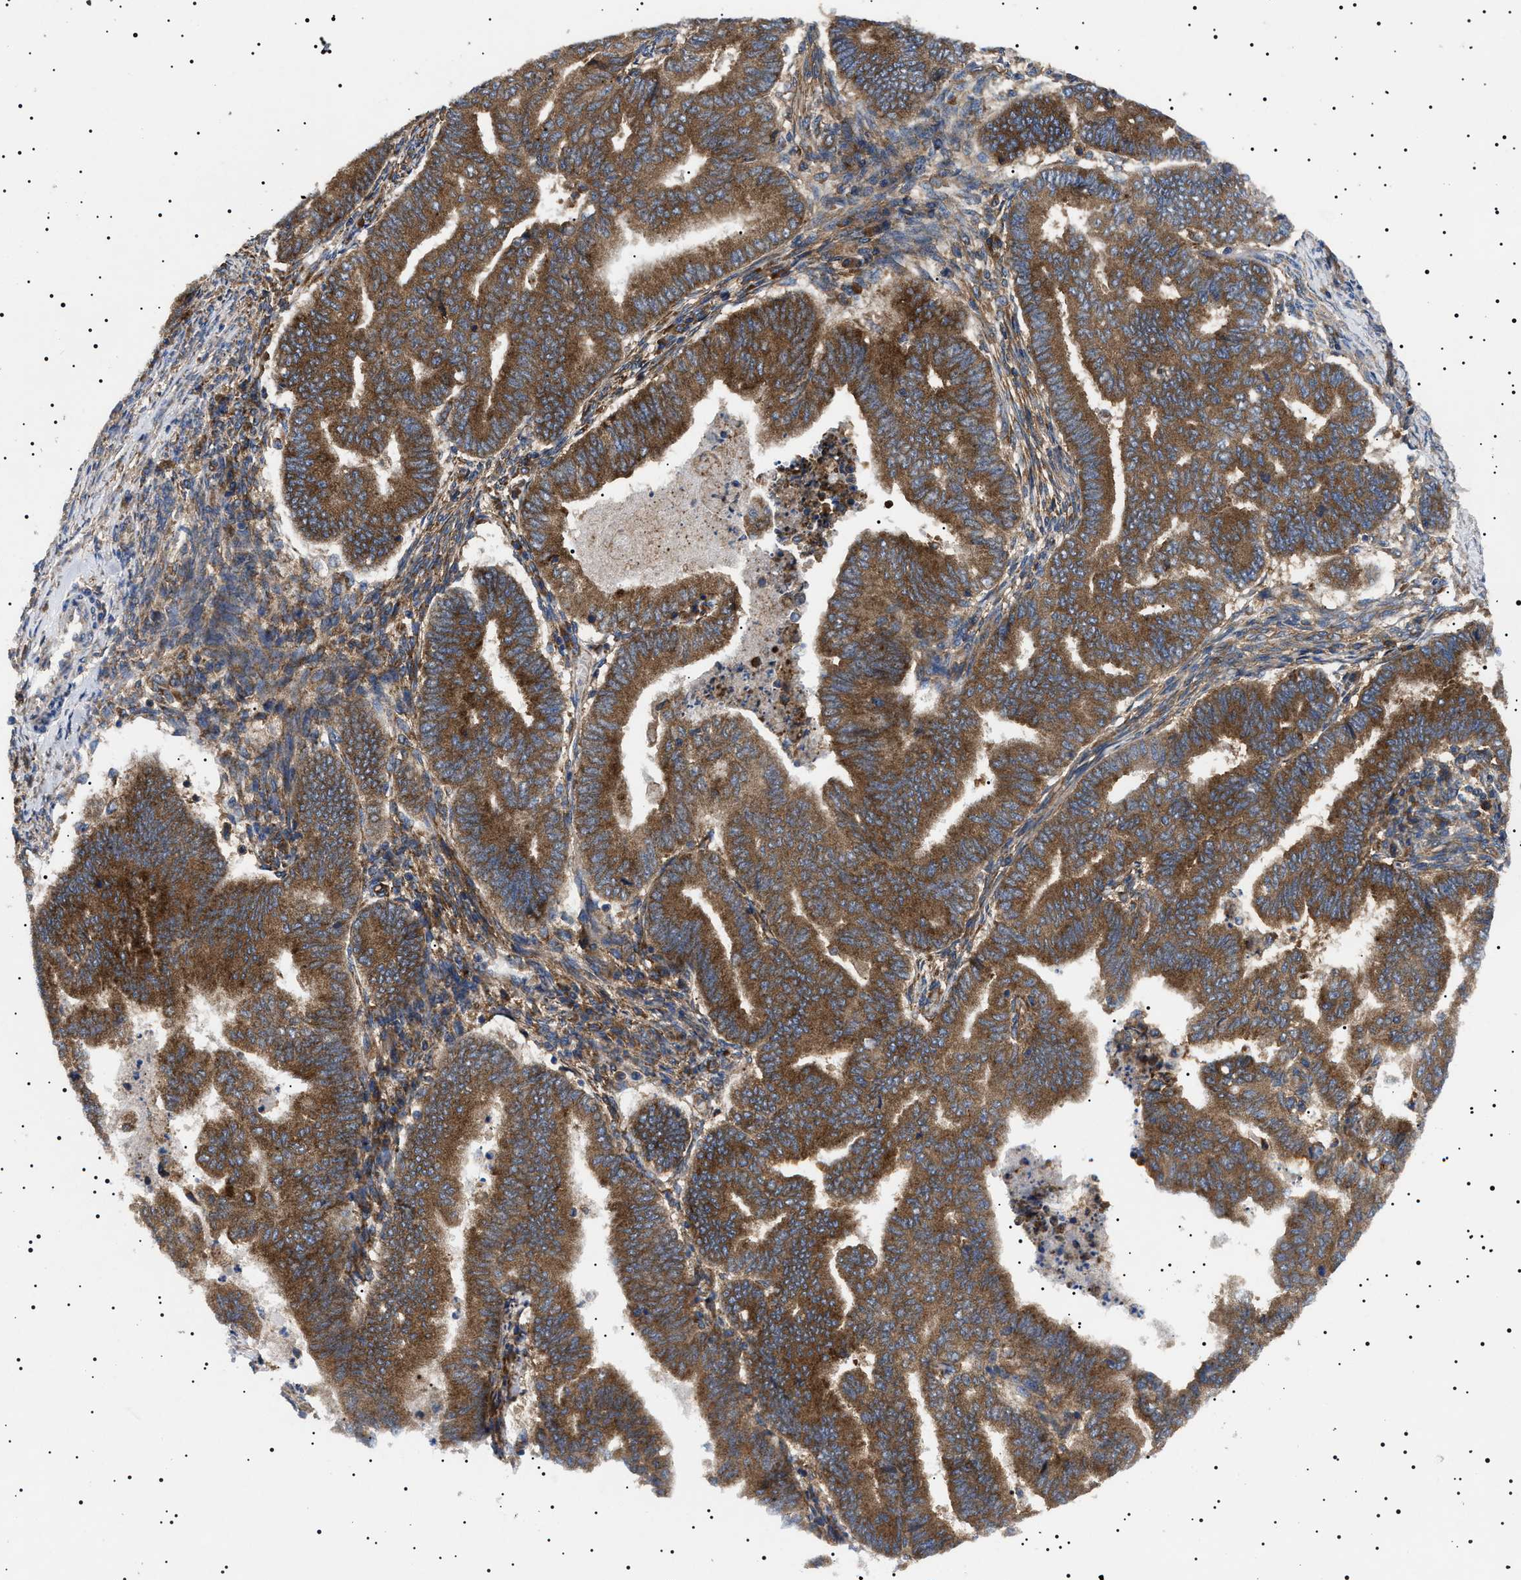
{"staining": {"intensity": "strong", "quantity": ">75%", "location": "cytoplasmic/membranous"}, "tissue": "endometrial cancer", "cell_type": "Tumor cells", "image_type": "cancer", "snomed": [{"axis": "morphology", "description": "Polyp, NOS"}, {"axis": "morphology", "description": "Adenocarcinoma, NOS"}, {"axis": "morphology", "description": "Adenoma, NOS"}, {"axis": "topography", "description": "Endometrium"}], "caption": "High-magnification brightfield microscopy of adenoma (endometrial) stained with DAB (3,3'-diaminobenzidine) (brown) and counterstained with hematoxylin (blue). tumor cells exhibit strong cytoplasmic/membranous staining is present in approximately>75% of cells.", "gene": "TPP2", "patient": {"sex": "female", "age": 79}}